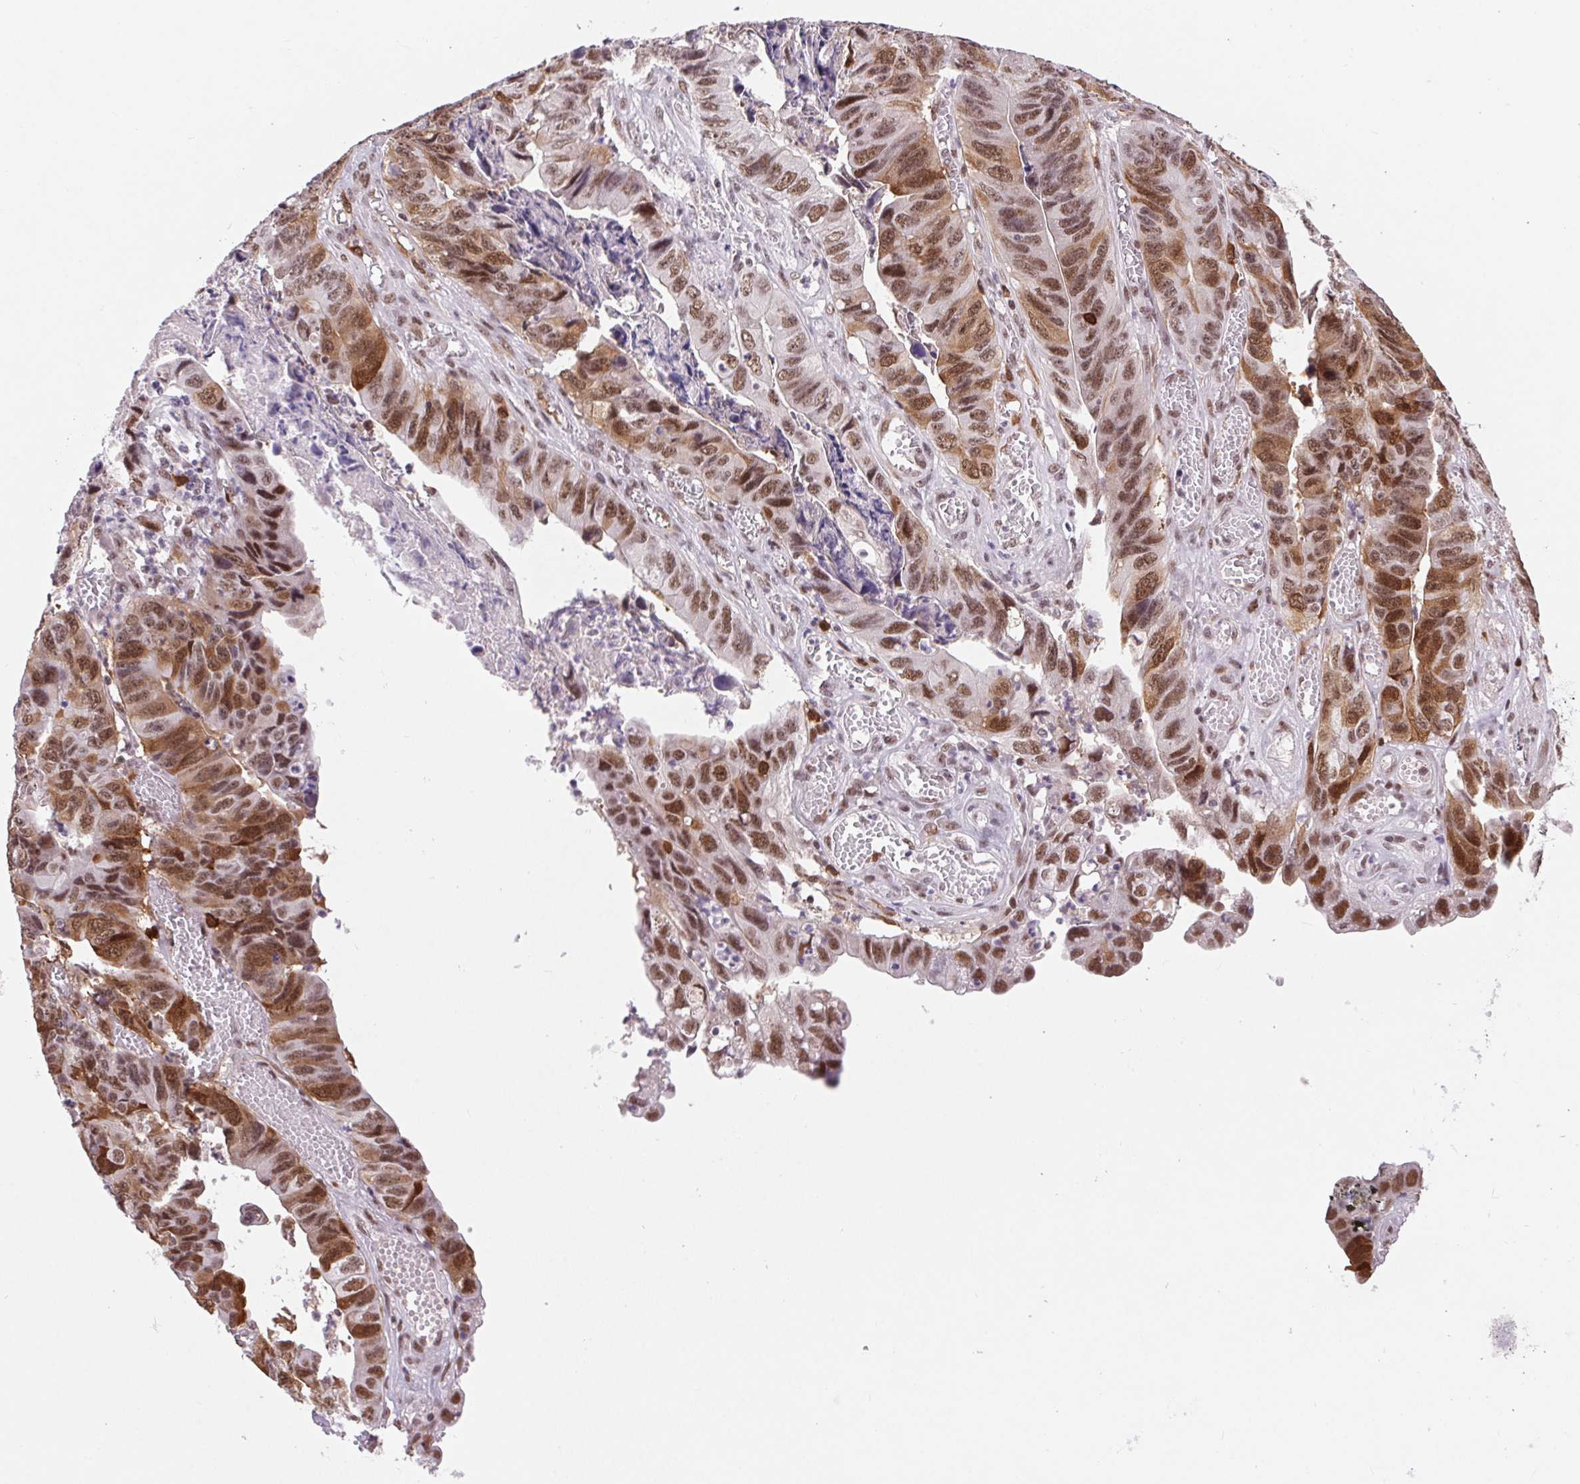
{"staining": {"intensity": "moderate", "quantity": ">75%", "location": "cytoplasmic/membranous,nuclear"}, "tissue": "stomach cancer", "cell_type": "Tumor cells", "image_type": "cancer", "snomed": [{"axis": "morphology", "description": "Adenocarcinoma, NOS"}, {"axis": "topography", "description": "Stomach, lower"}], "caption": "DAB (3,3'-diaminobenzidine) immunohistochemical staining of human adenocarcinoma (stomach) shows moderate cytoplasmic/membranous and nuclear protein positivity in approximately >75% of tumor cells.", "gene": "CD2BP2", "patient": {"sex": "male", "age": 77}}